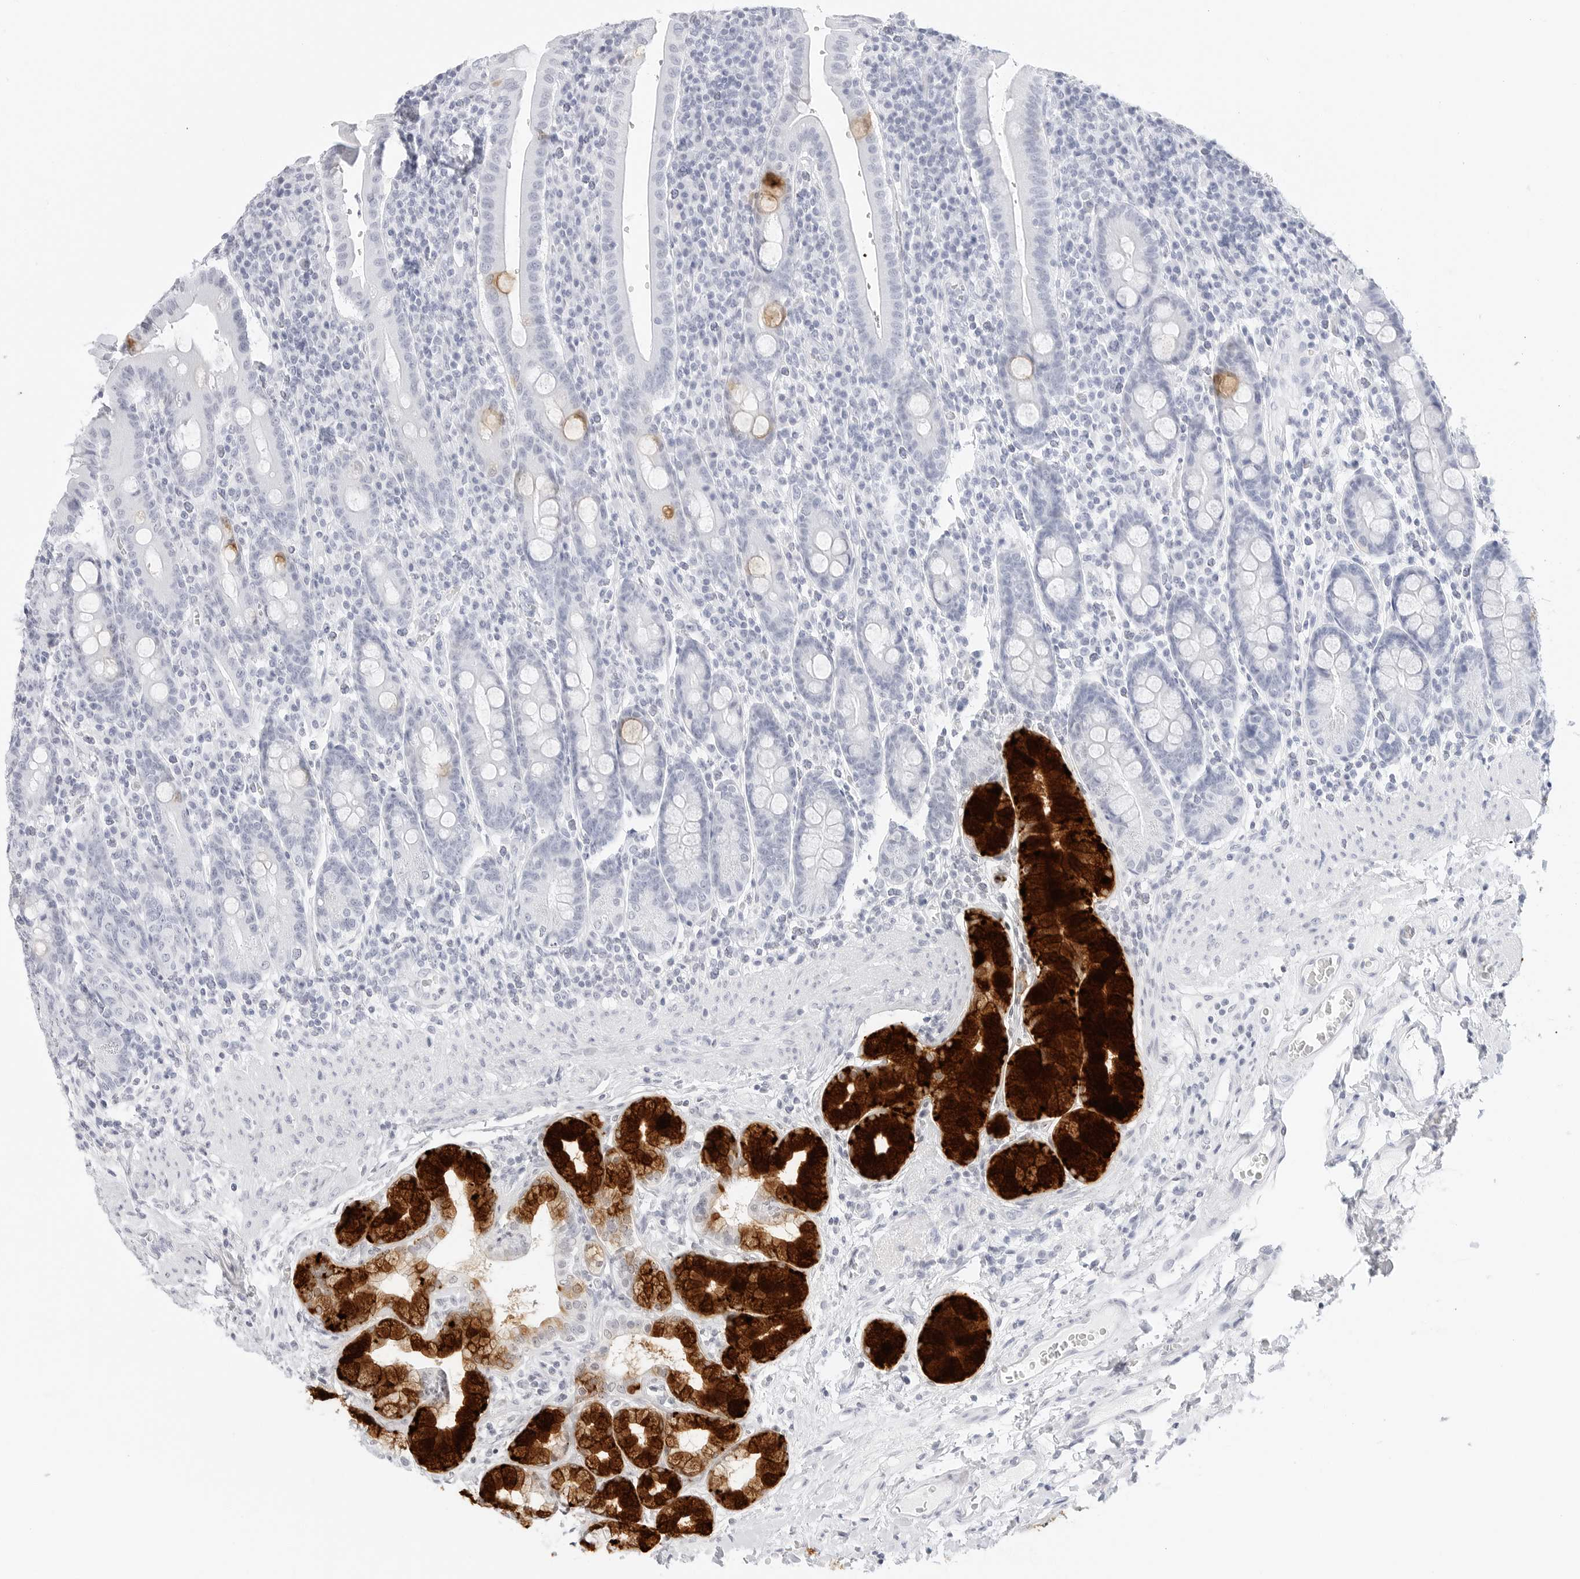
{"staining": {"intensity": "strong", "quantity": "<25%", "location": "cytoplasmic/membranous"}, "tissue": "duodenum", "cell_type": "Glandular cells", "image_type": "normal", "snomed": [{"axis": "morphology", "description": "Normal tissue, NOS"}, {"axis": "morphology", "description": "Adenocarcinoma, NOS"}, {"axis": "topography", "description": "Pancreas"}, {"axis": "topography", "description": "Duodenum"}], "caption": "A medium amount of strong cytoplasmic/membranous expression is seen in approximately <25% of glandular cells in benign duodenum.", "gene": "TFF2", "patient": {"sex": "male", "age": 50}}